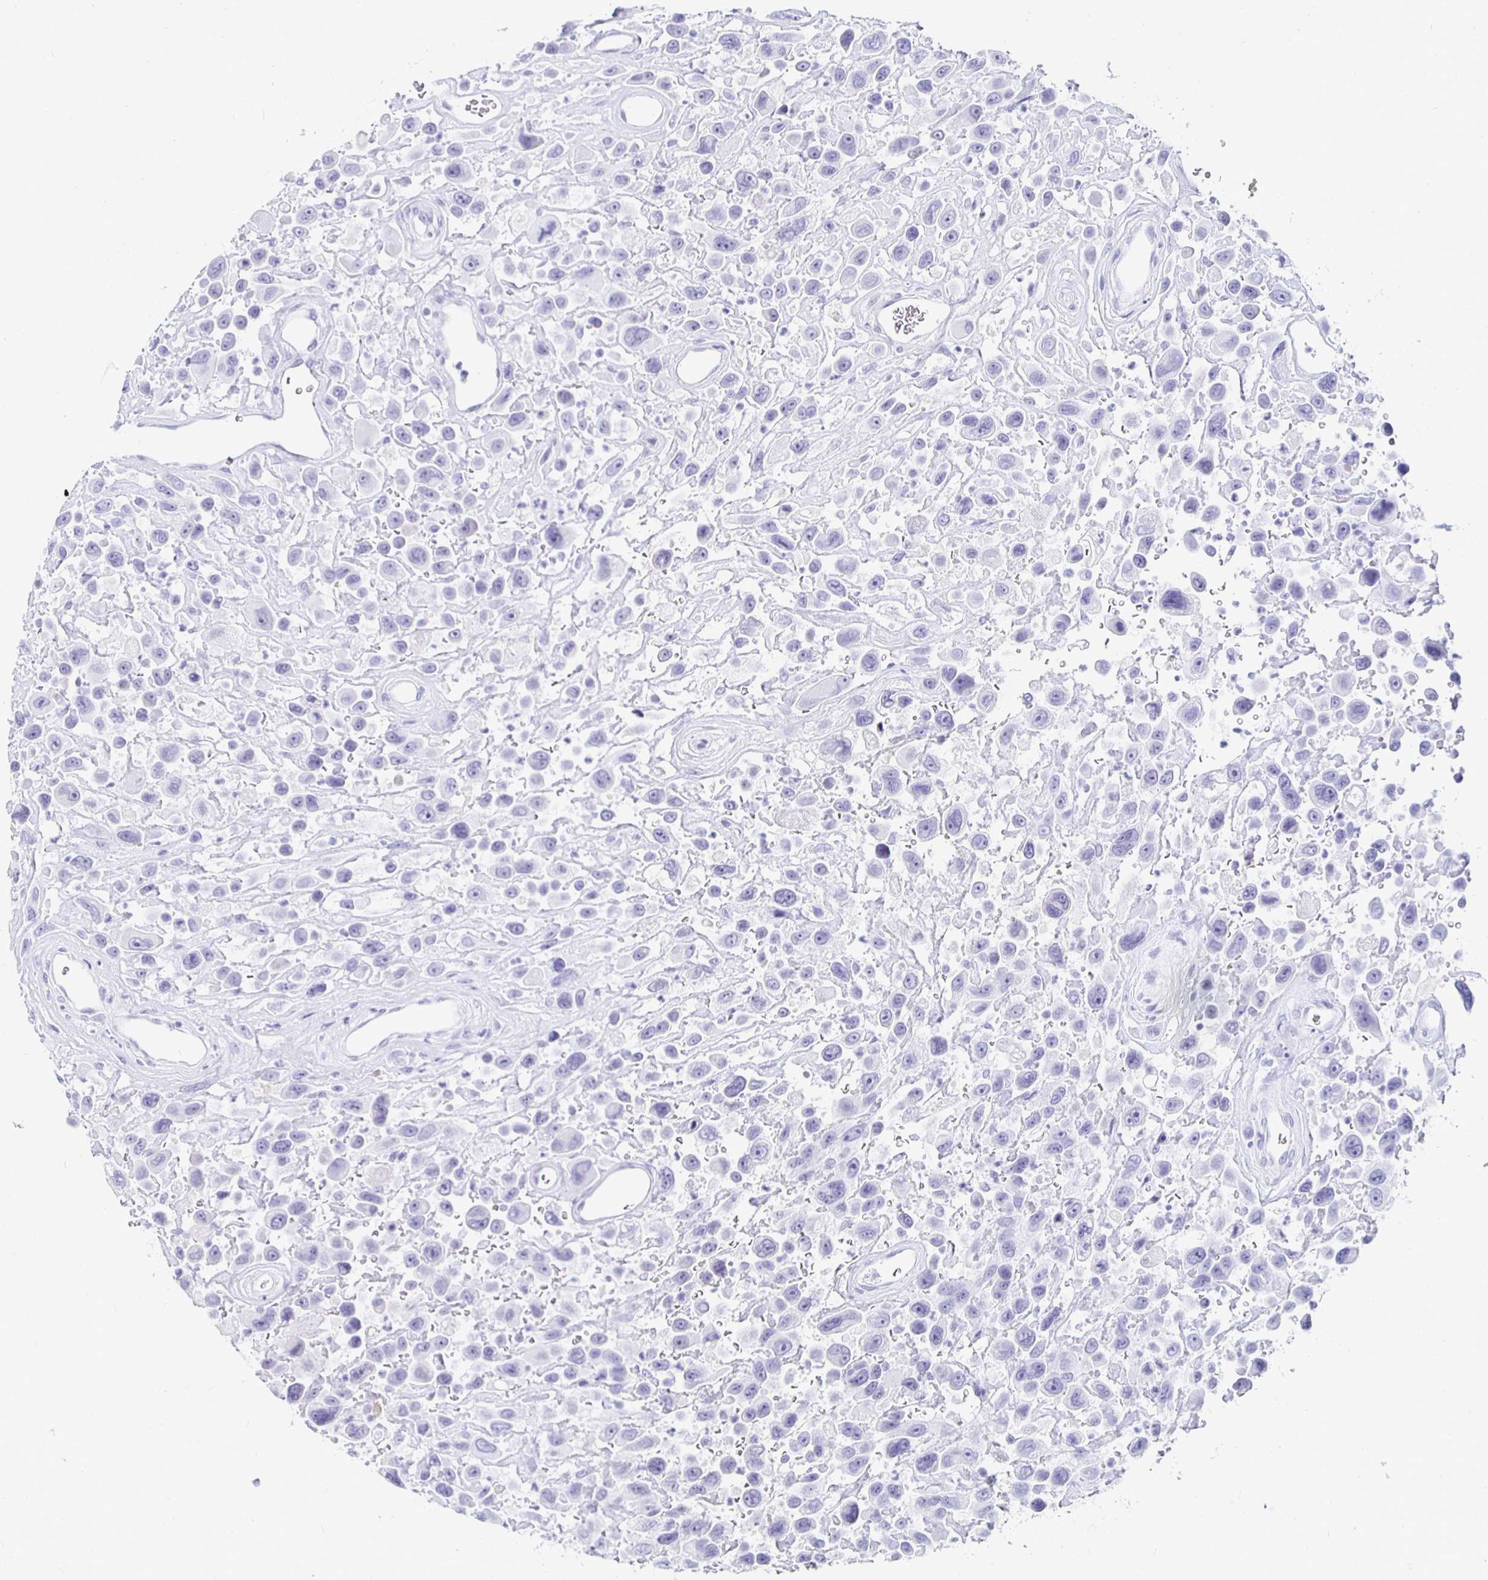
{"staining": {"intensity": "negative", "quantity": "none", "location": "none"}, "tissue": "urothelial cancer", "cell_type": "Tumor cells", "image_type": "cancer", "snomed": [{"axis": "morphology", "description": "Urothelial carcinoma, High grade"}, {"axis": "topography", "description": "Urinary bladder"}], "caption": "Tumor cells are negative for brown protein staining in urothelial cancer.", "gene": "KCNQ2", "patient": {"sex": "male", "age": 53}}